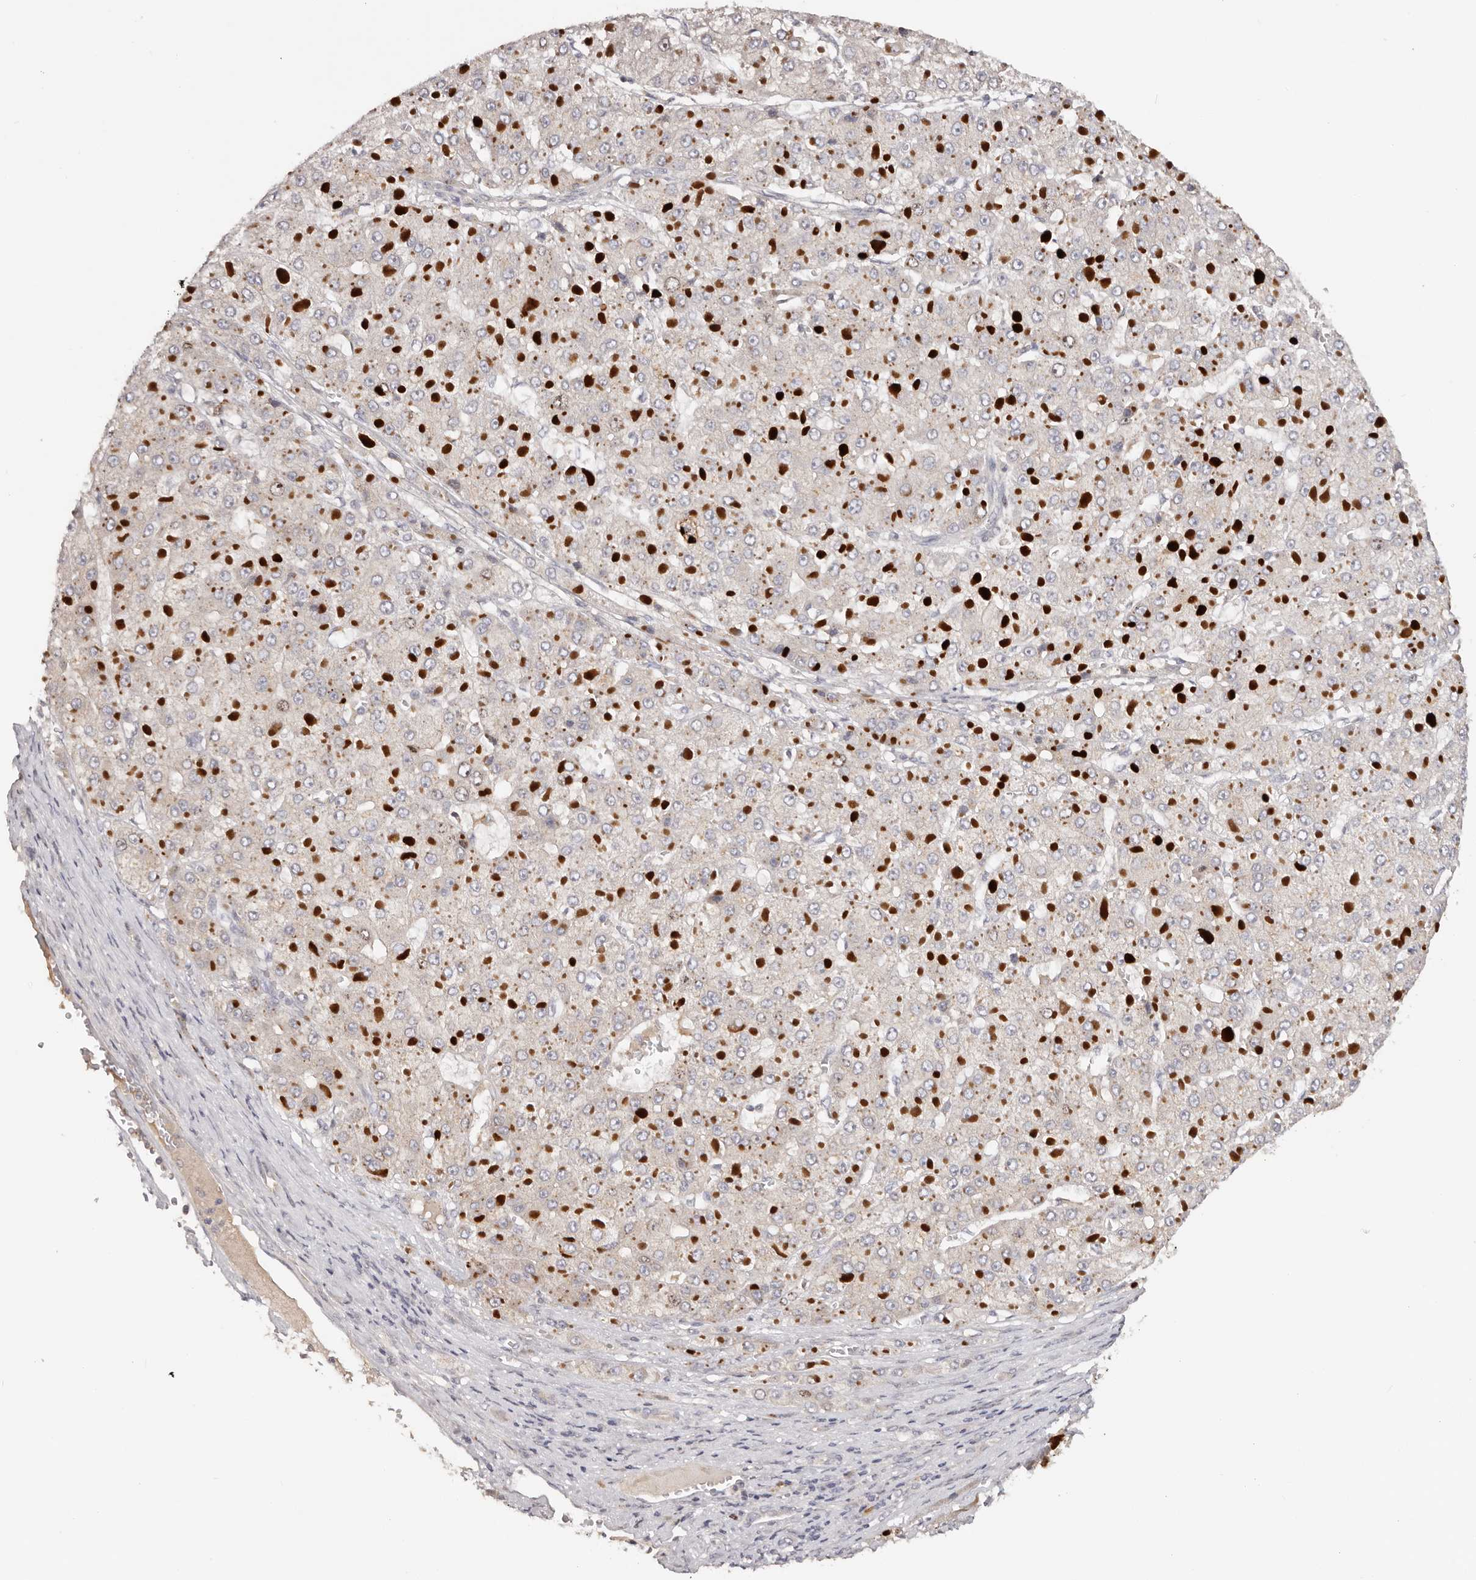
{"staining": {"intensity": "negative", "quantity": "none", "location": "none"}, "tissue": "liver cancer", "cell_type": "Tumor cells", "image_type": "cancer", "snomed": [{"axis": "morphology", "description": "Carcinoma, Hepatocellular, NOS"}, {"axis": "topography", "description": "Liver"}], "caption": "Immunohistochemical staining of hepatocellular carcinoma (liver) exhibits no significant expression in tumor cells. (DAB (3,3'-diaminobenzidine) IHC, high magnification).", "gene": "CCDC190", "patient": {"sex": "female", "age": 73}}